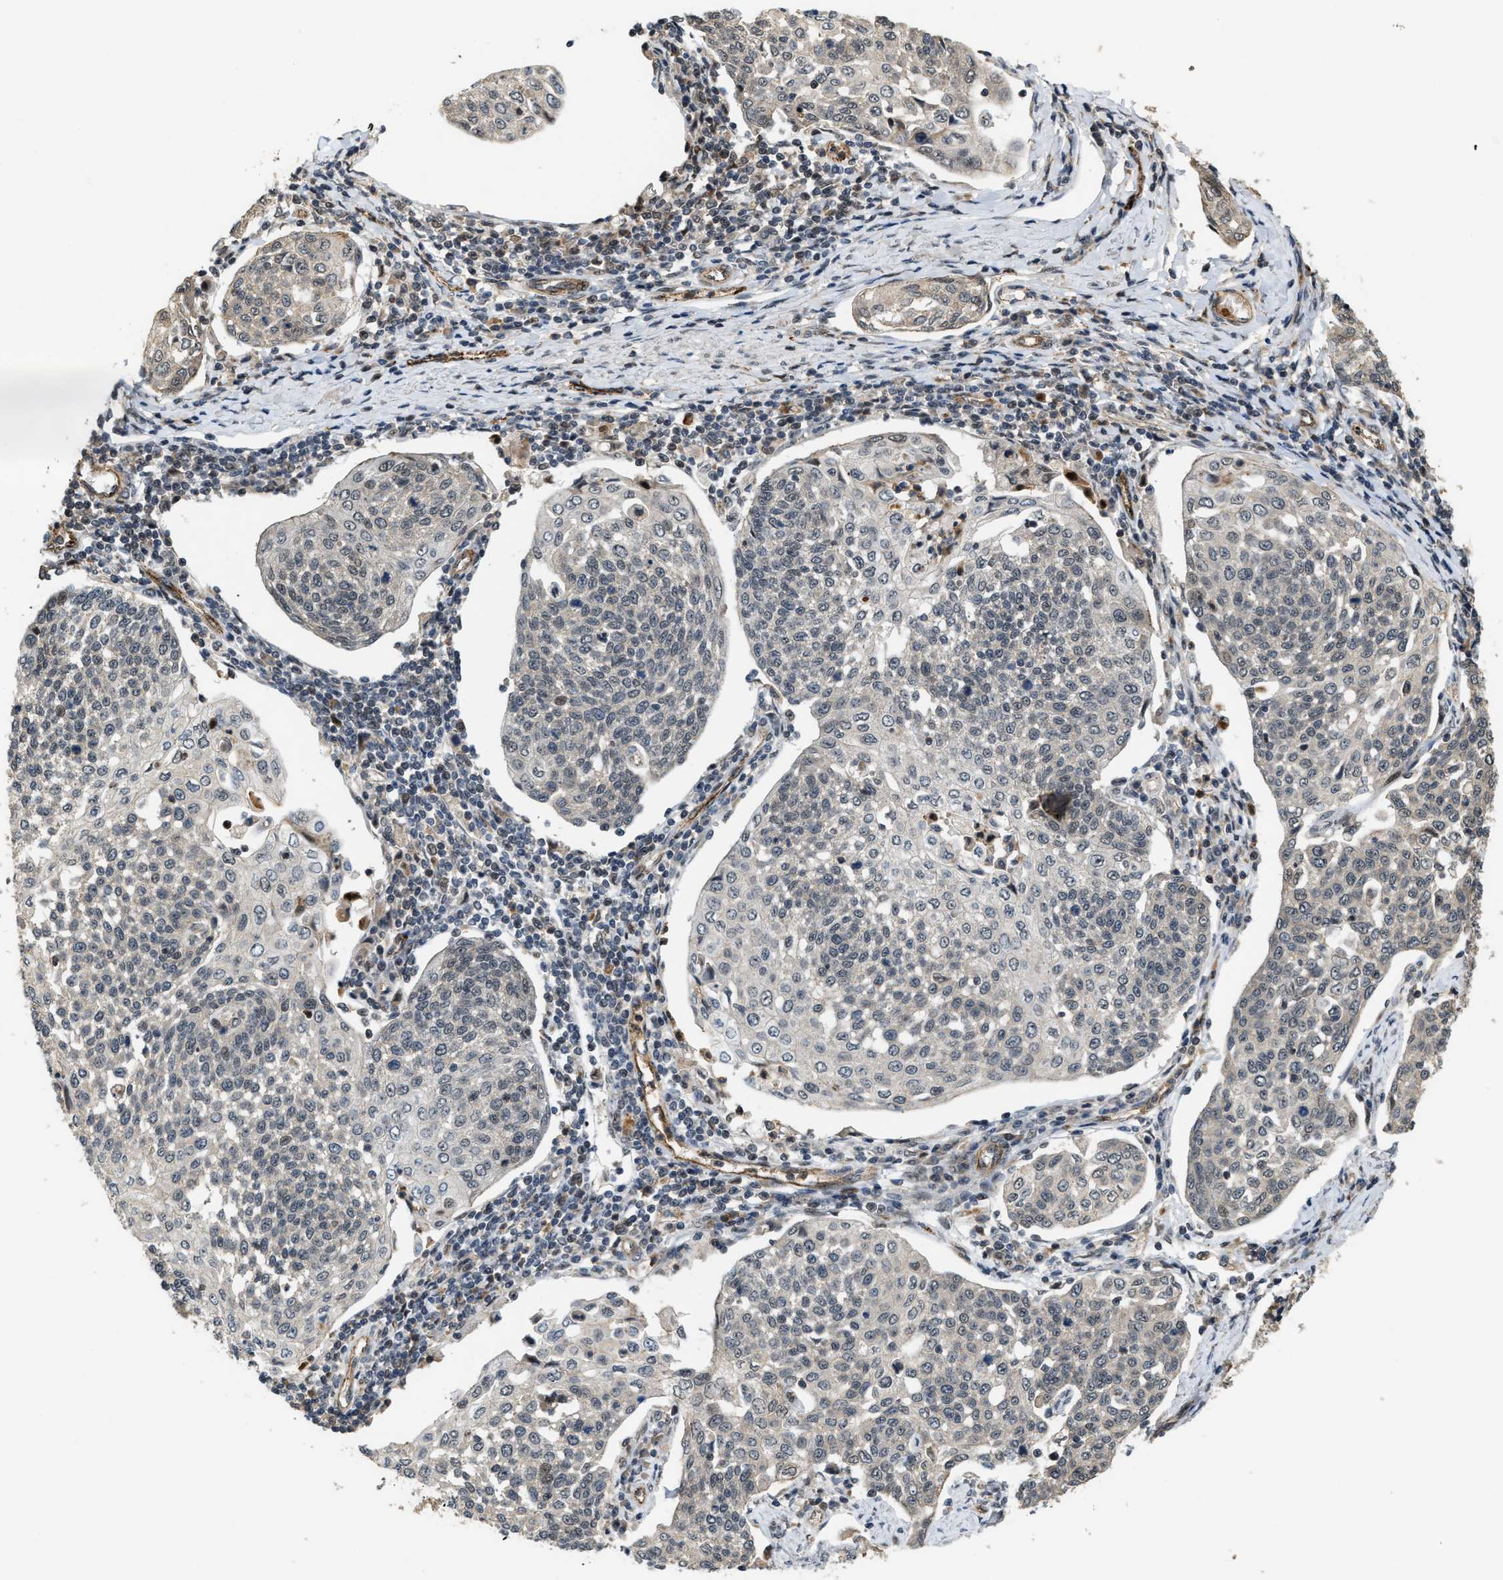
{"staining": {"intensity": "negative", "quantity": "none", "location": "none"}, "tissue": "cervical cancer", "cell_type": "Tumor cells", "image_type": "cancer", "snomed": [{"axis": "morphology", "description": "Squamous cell carcinoma, NOS"}, {"axis": "topography", "description": "Cervix"}], "caption": "Immunohistochemistry image of human cervical cancer stained for a protein (brown), which displays no expression in tumor cells. The staining is performed using DAB (3,3'-diaminobenzidine) brown chromogen with nuclei counter-stained in using hematoxylin.", "gene": "DPF2", "patient": {"sex": "female", "age": 34}}